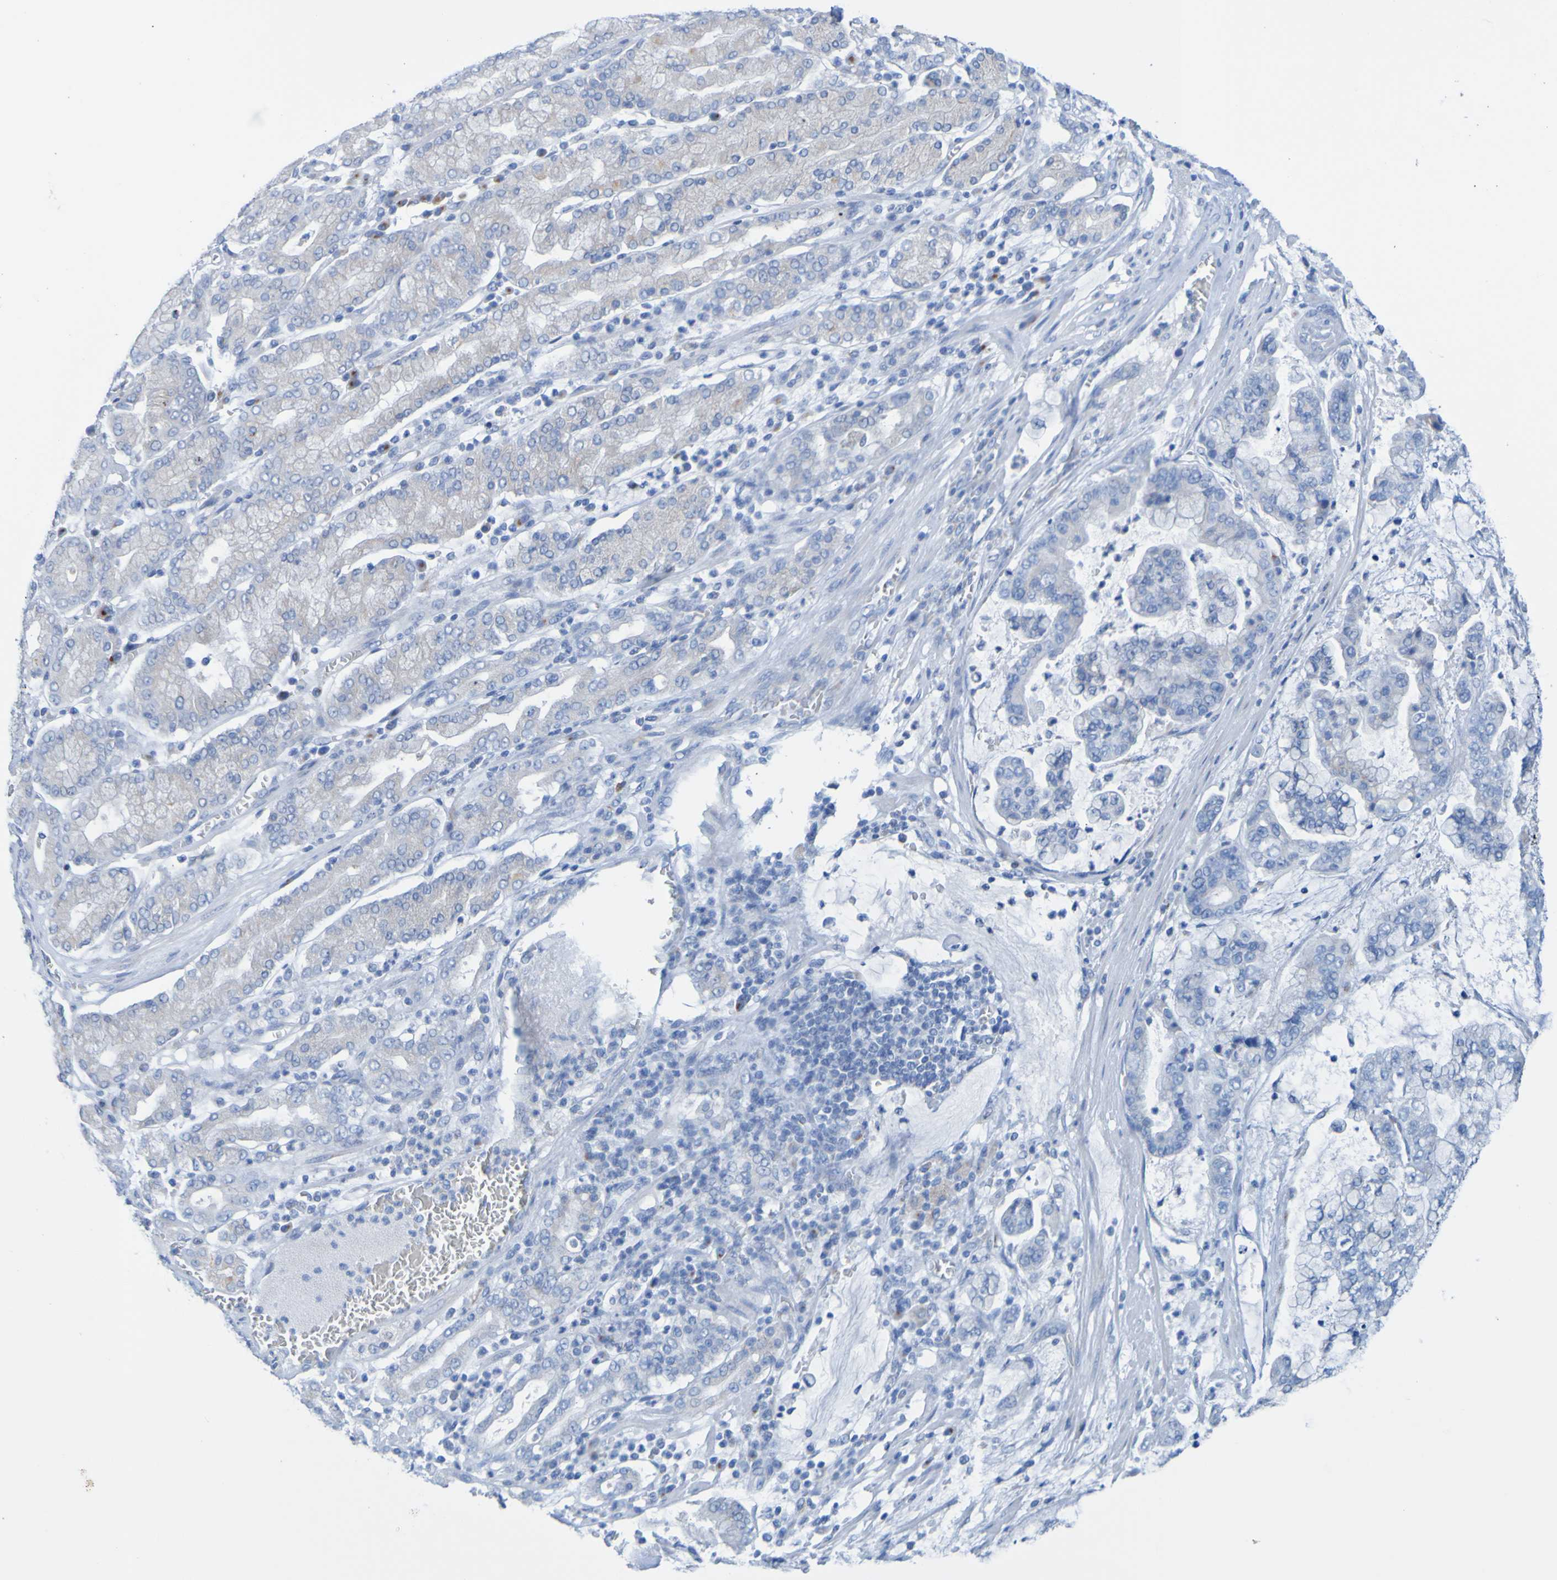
{"staining": {"intensity": "negative", "quantity": "none", "location": "none"}, "tissue": "stomach cancer", "cell_type": "Tumor cells", "image_type": "cancer", "snomed": [{"axis": "morphology", "description": "Normal tissue, NOS"}, {"axis": "morphology", "description": "Adenocarcinoma, NOS"}, {"axis": "topography", "description": "Stomach, upper"}, {"axis": "topography", "description": "Stomach"}], "caption": "Tumor cells show no significant expression in stomach cancer.", "gene": "ACMSD", "patient": {"sex": "male", "age": 76}}